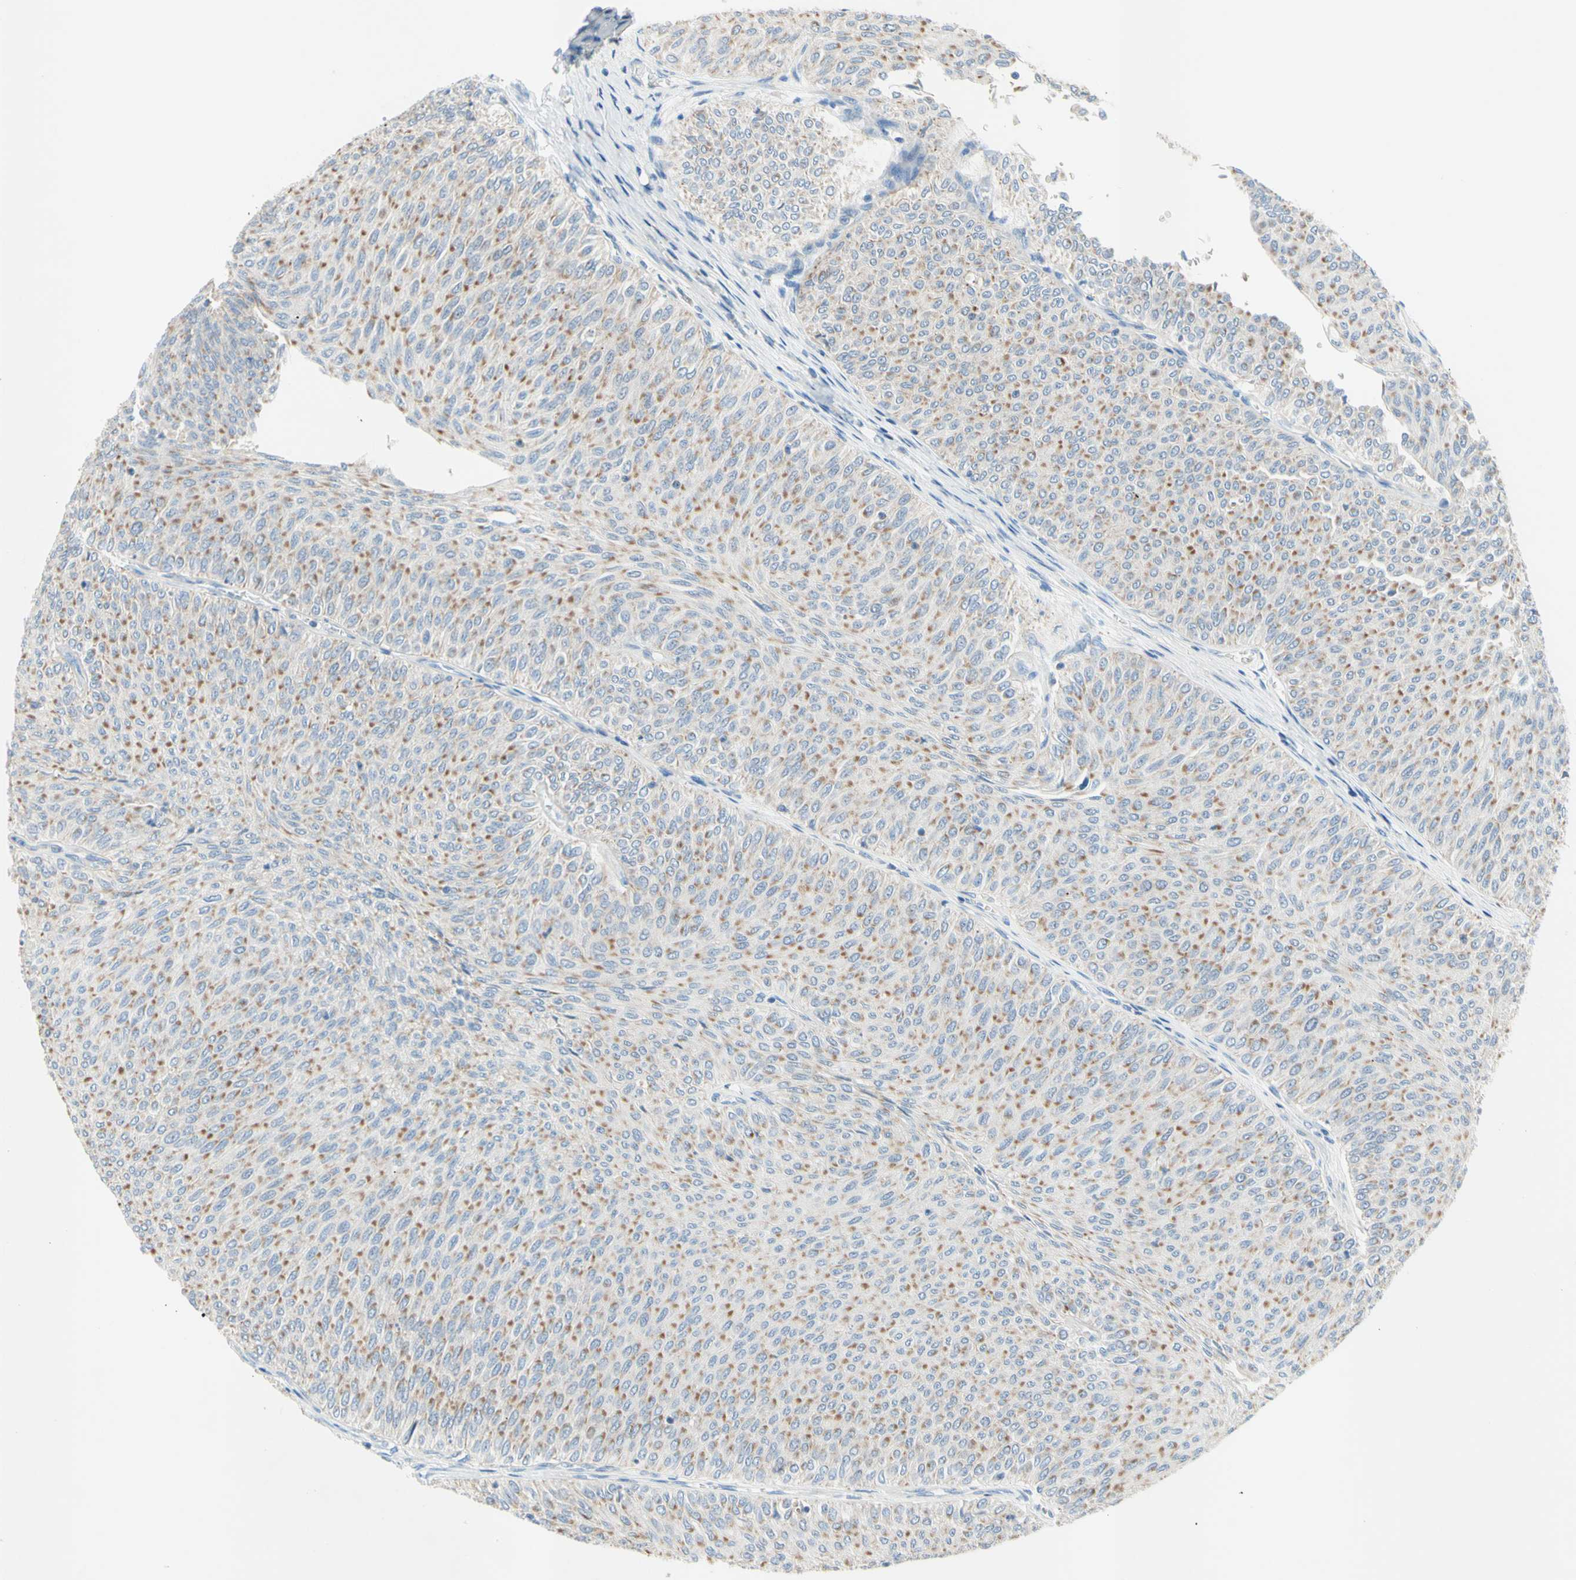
{"staining": {"intensity": "weak", "quantity": "25%-75%", "location": "cytoplasmic/membranous"}, "tissue": "urothelial cancer", "cell_type": "Tumor cells", "image_type": "cancer", "snomed": [{"axis": "morphology", "description": "Urothelial carcinoma, Low grade"}, {"axis": "topography", "description": "Urinary bladder"}], "caption": "This image displays urothelial cancer stained with immunohistochemistry (IHC) to label a protein in brown. The cytoplasmic/membranous of tumor cells show weak positivity for the protein. Nuclei are counter-stained blue.", "gene": "MFF", "patient": {"sex": "male", "age": 78}}